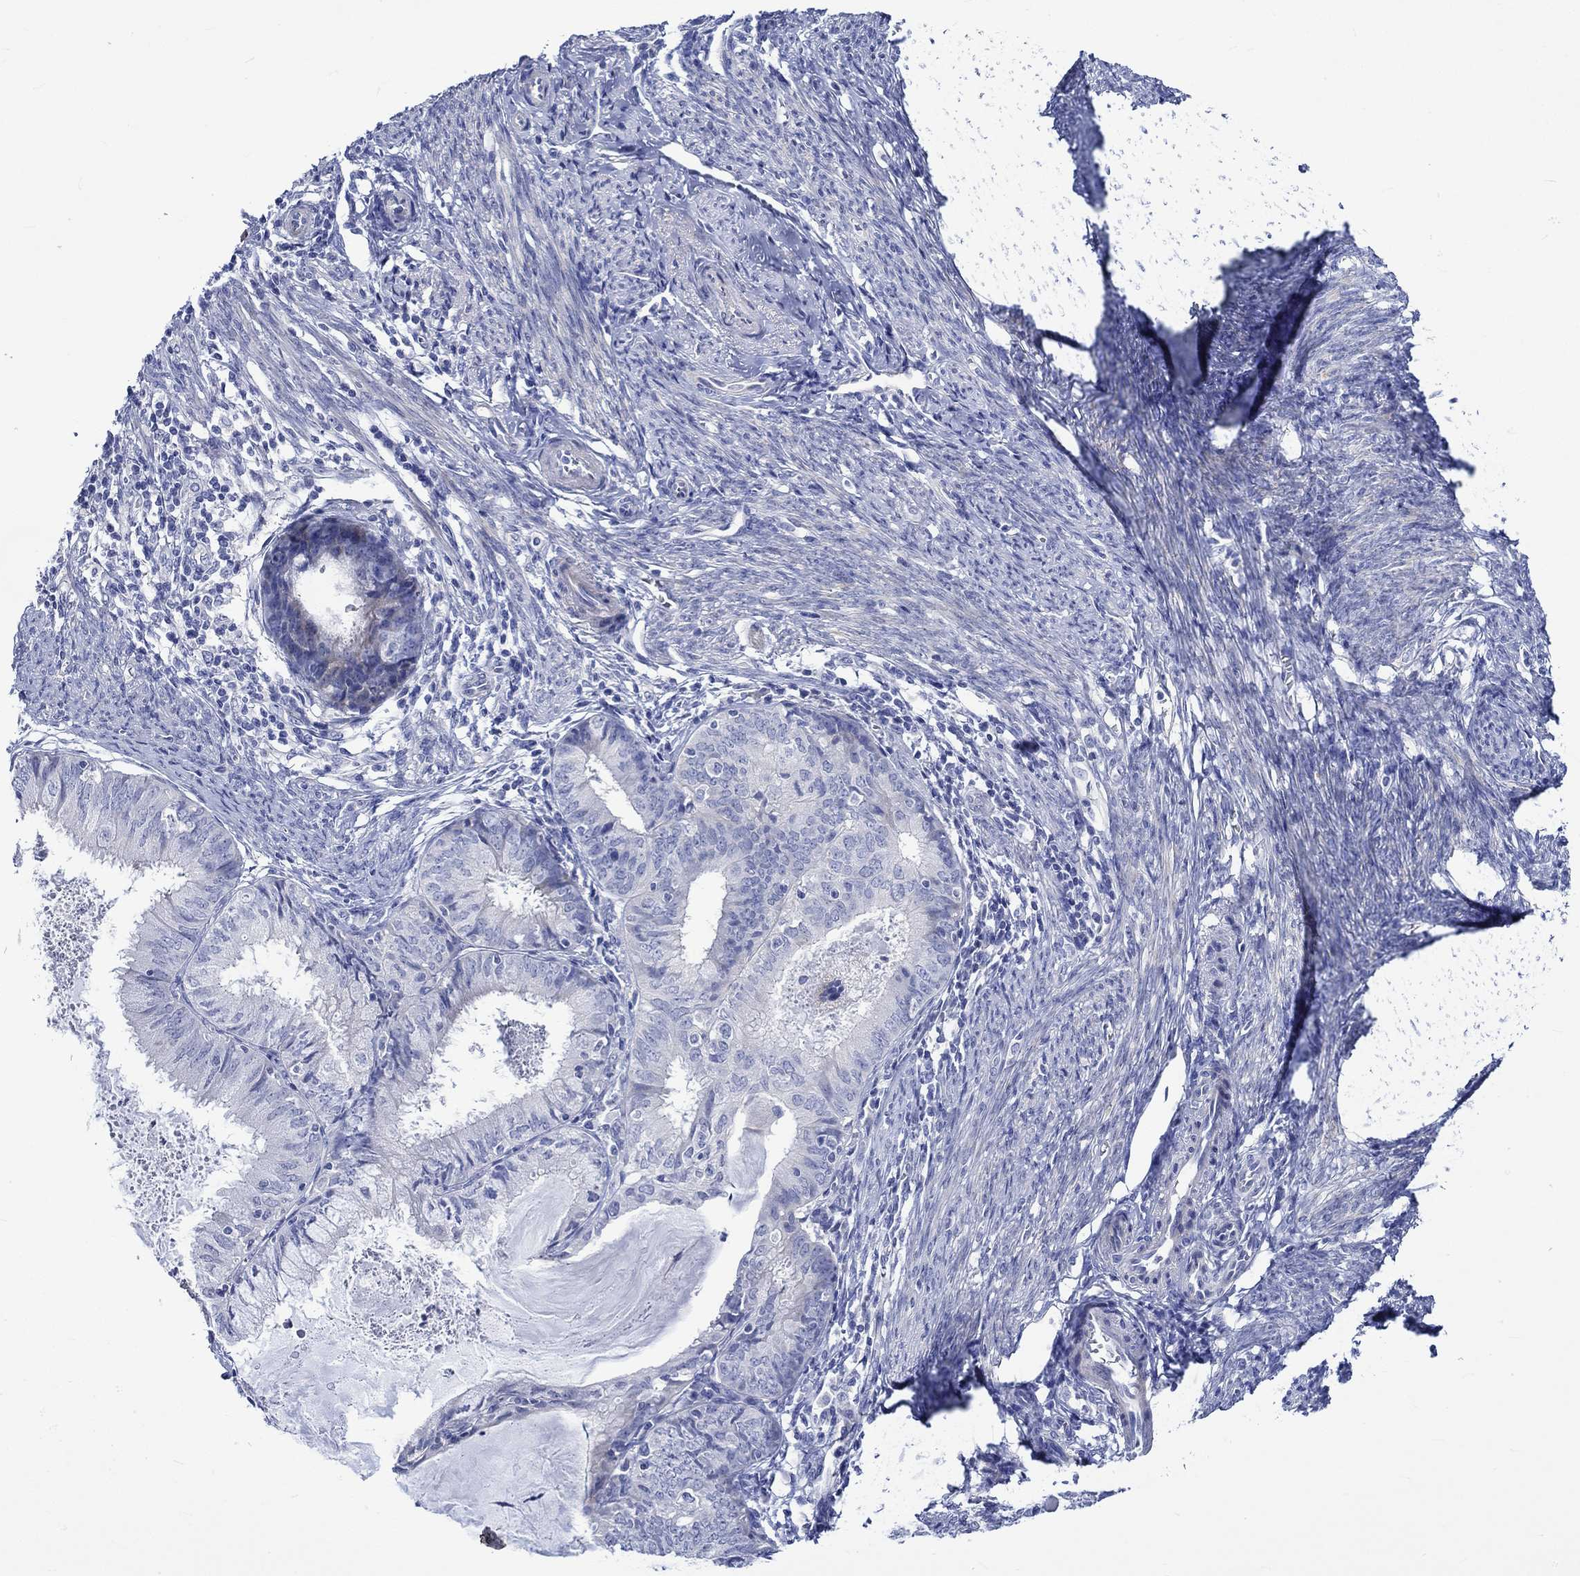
{"staining": {"intensity": "negative", "quantity": "none", "location": "none"}, "tissue": "endometrial cancer", "cell_type": "Tumor cells", "image_type": "cancer", "snomed": [{"axis": "morphology", "description": "Adenocarcinoma, NOS"}, {"axis": "topography", "description": "Endometrium"}], "caption": "An image of human endometrial adenocarcinoma is negative for staining in tumor cells.", "gene": "NRIP3", "patient": {"sex": "female", "age": 57}}